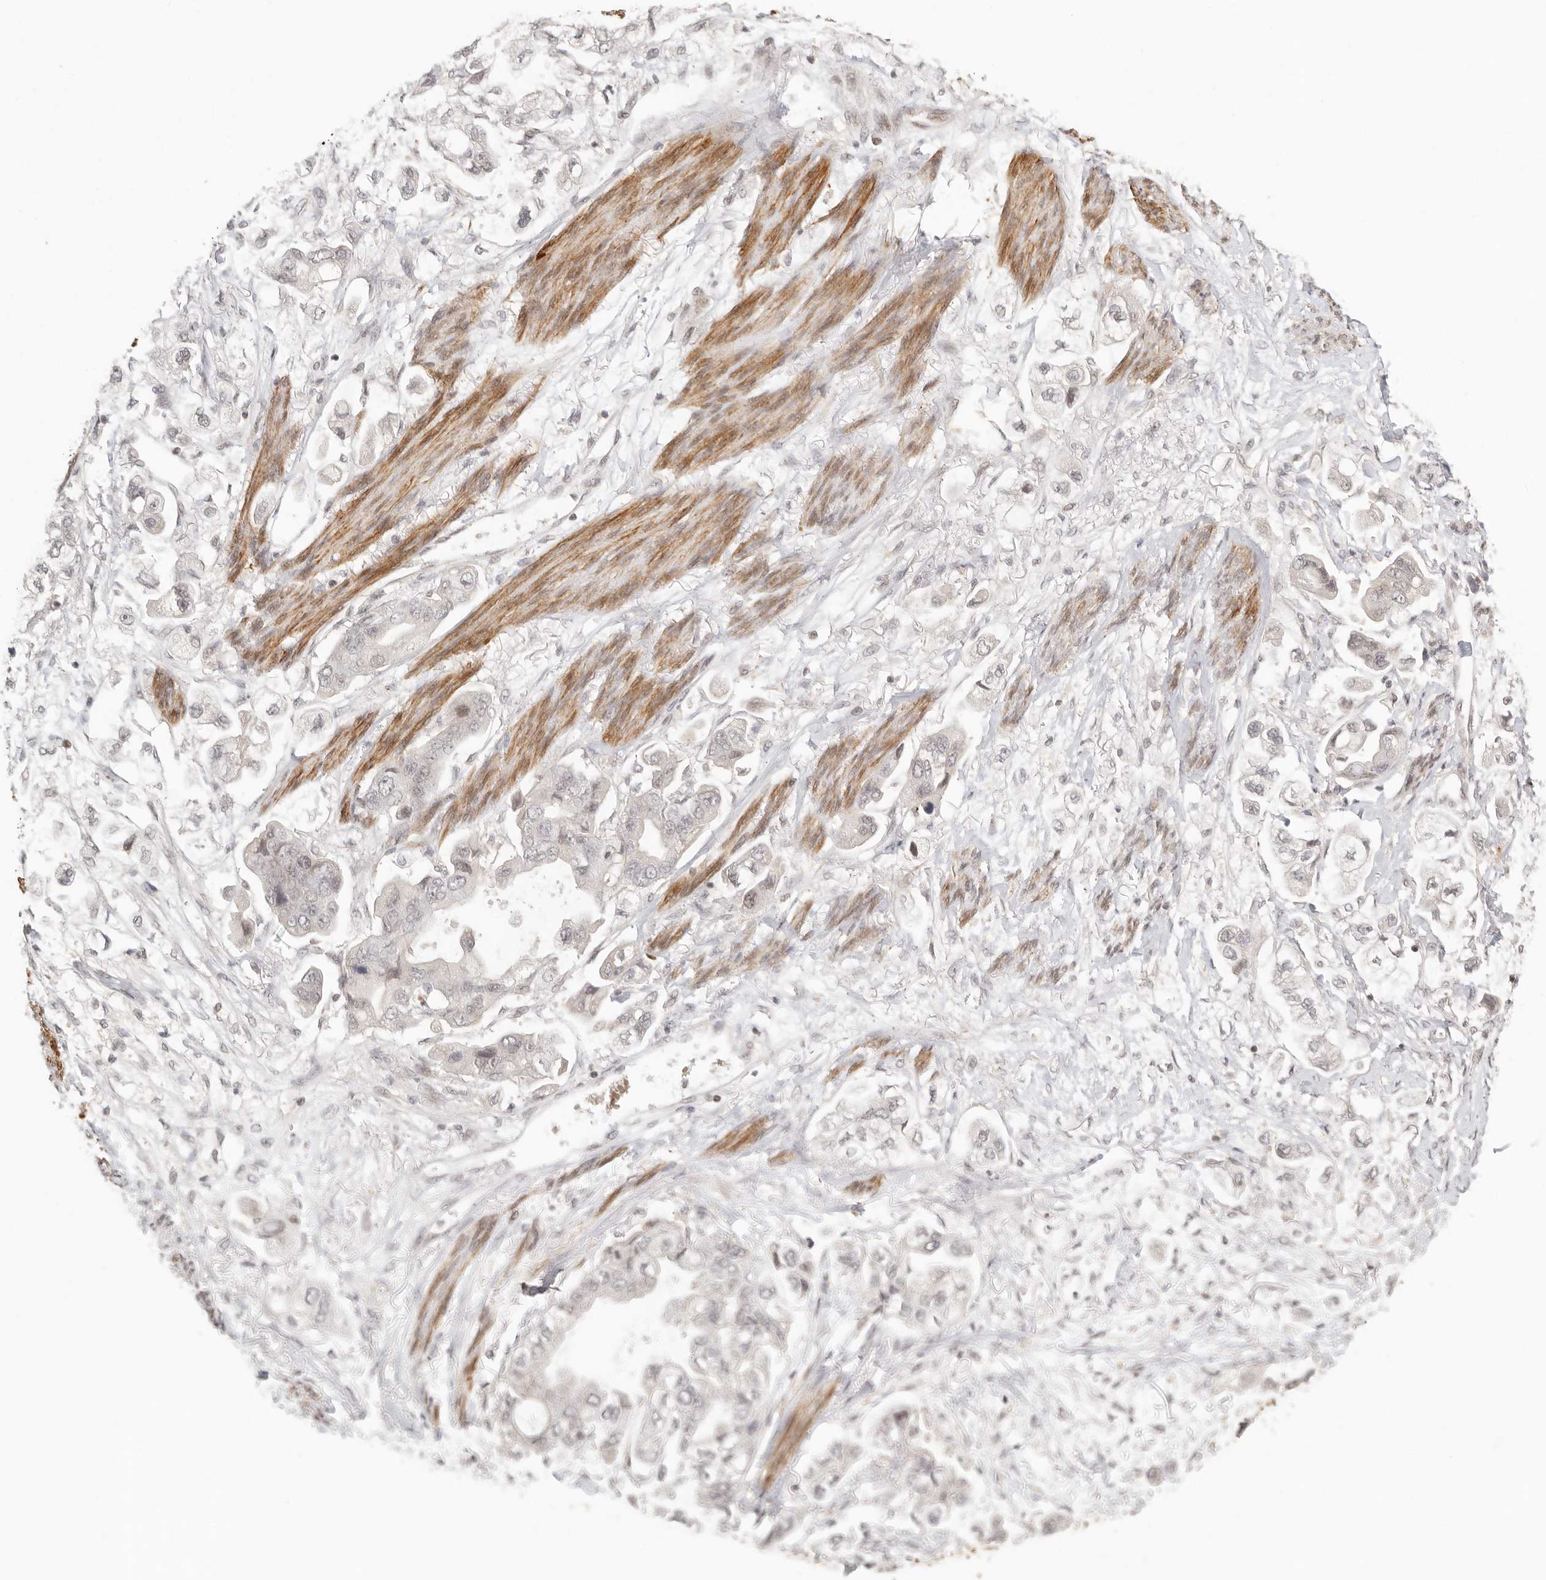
{"staining": {"intensity": "negative", "quantity": "none", "location": "none"}, "tissue": "stomach cancer", "cell_type": "Tumor cells", "image_type": "cancer", "snomed": [{"axis": "morphology", "description": "Adenocarcinoma, NOS"}, {"axis": "topography", "description": "Stomach"}], "caption": "Tumor cells are negative for protein expression in human stomach adenocarcinoma.", "gene": "GABPA", "patient": {"sex": "male", "age": 62}}